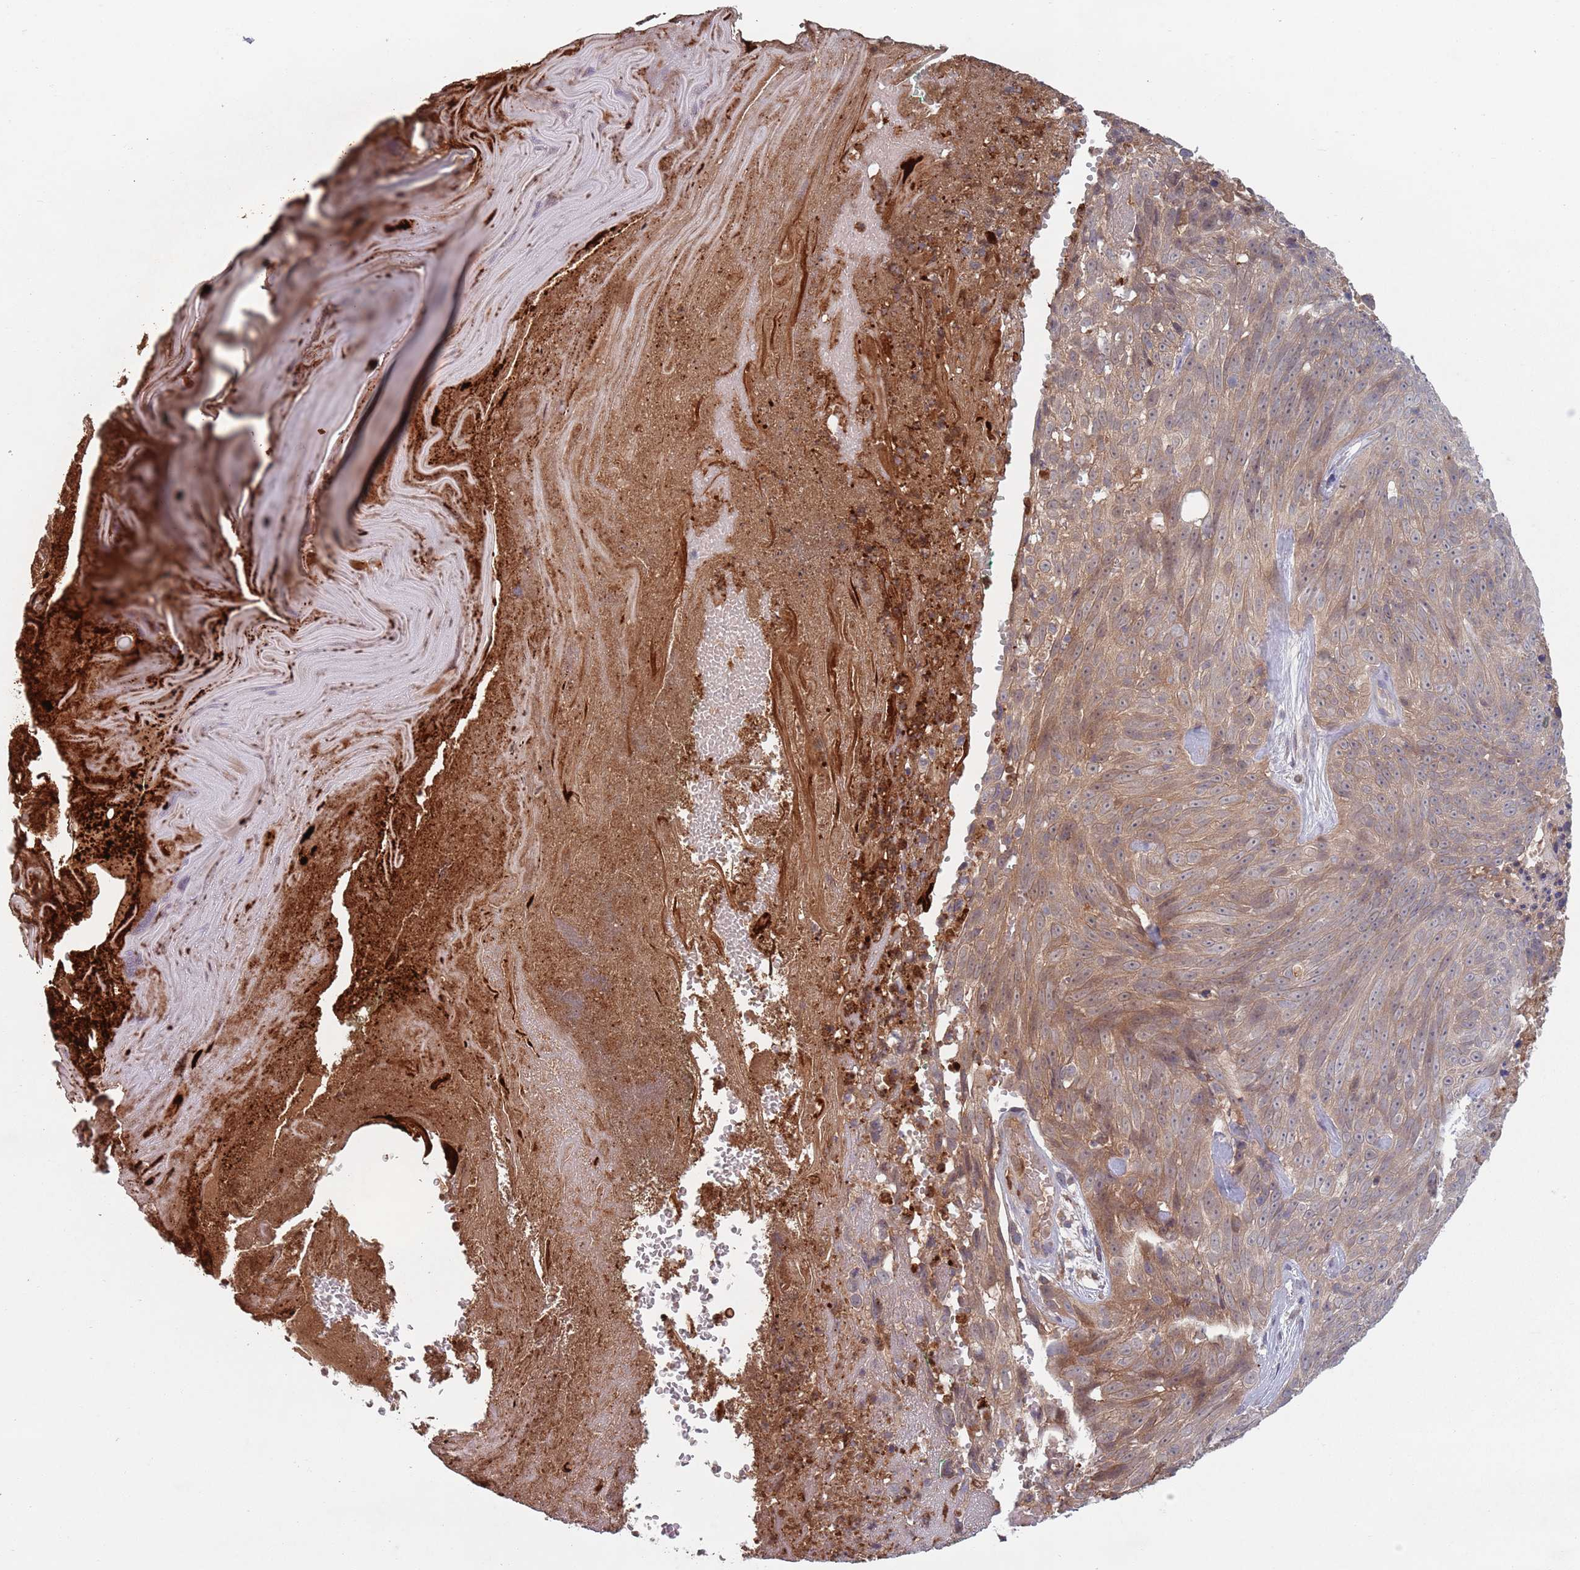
{"staining": {"intensity": "moderate", "quantity": ">75%", "location": "cytoplasmic/membranous"}, "tissue": "skin cancer", "cell_type": "Tumor cells", "image_type": "cancer", "snomed": [{"axis": "morphology", "description": "Squamous cell carcinoma, NOS"}, {"axis": "topography", "description": "Skin"}], "caption": "Immunohistochemistry (IHC) histopathology image of human skin cancer (squamous cell carcinoma) stained for a protein (brown), which exhibits medium levels of moderate cytoplasmic/membranous expression in approximately >75% of tumor cells.", "gene": "TYW1", "patient": {"sex": "female", "age": 87}}